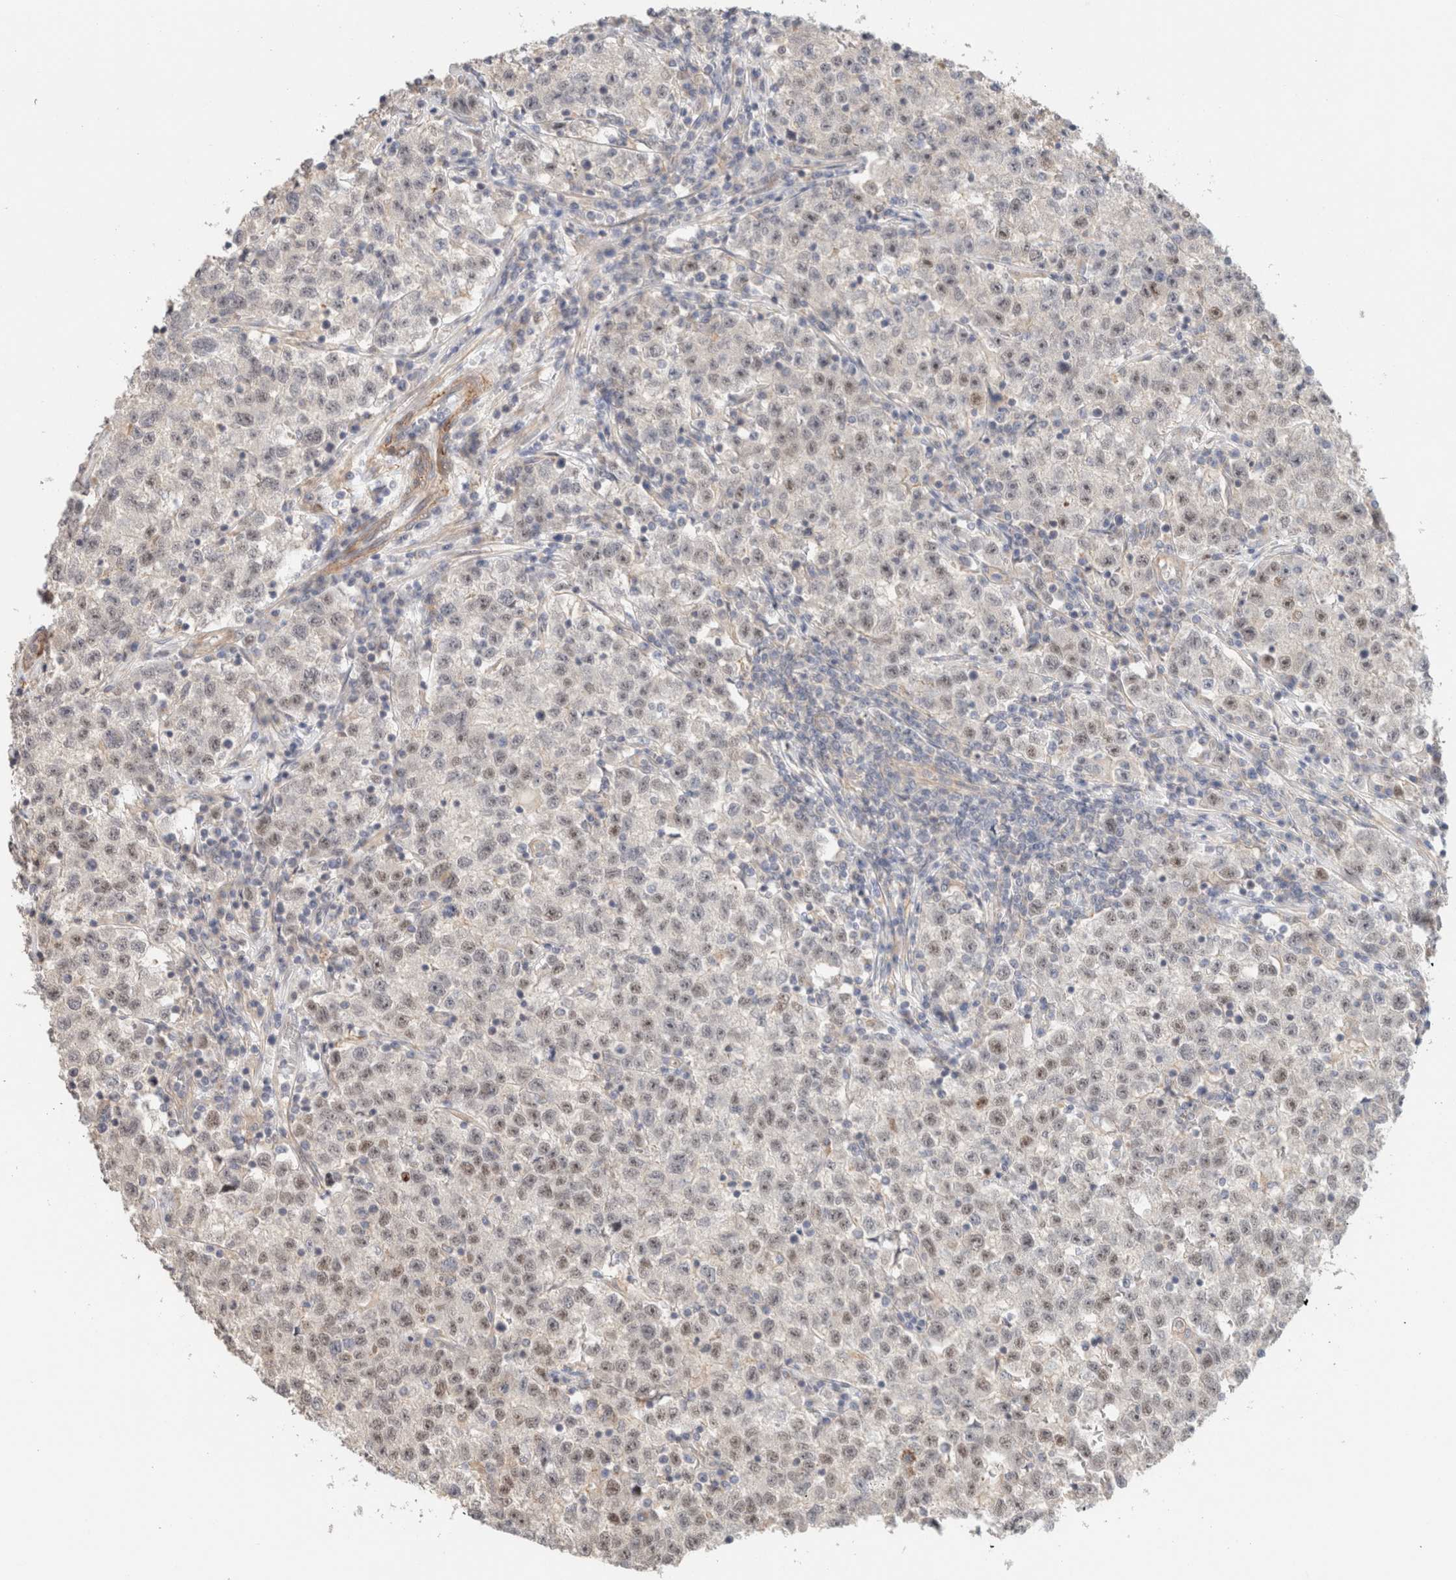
{"staining": {"intensity": "strong", "quantity": "25%-75%", "location": "nuclear"}, "tissue": "testis cancer", "cell_type": "Tumor cells", "image_type": "cancer", "snomed": [{"axis": "morphology", "description": "Seminoma, NOS"}, {"axis": "topography", "description": "Testis"}], "caption": "Immunohistochemistry histopathology image of neoplastic tissue: human testis cancer stained using immunohistochemistry exhibits high levels of strong protein expression localized specifically in the nuclear of tumor cells, appearing as a nuclear brown color.", "gene": "ID3", "patient": {"sex": "male", "age": 22}}